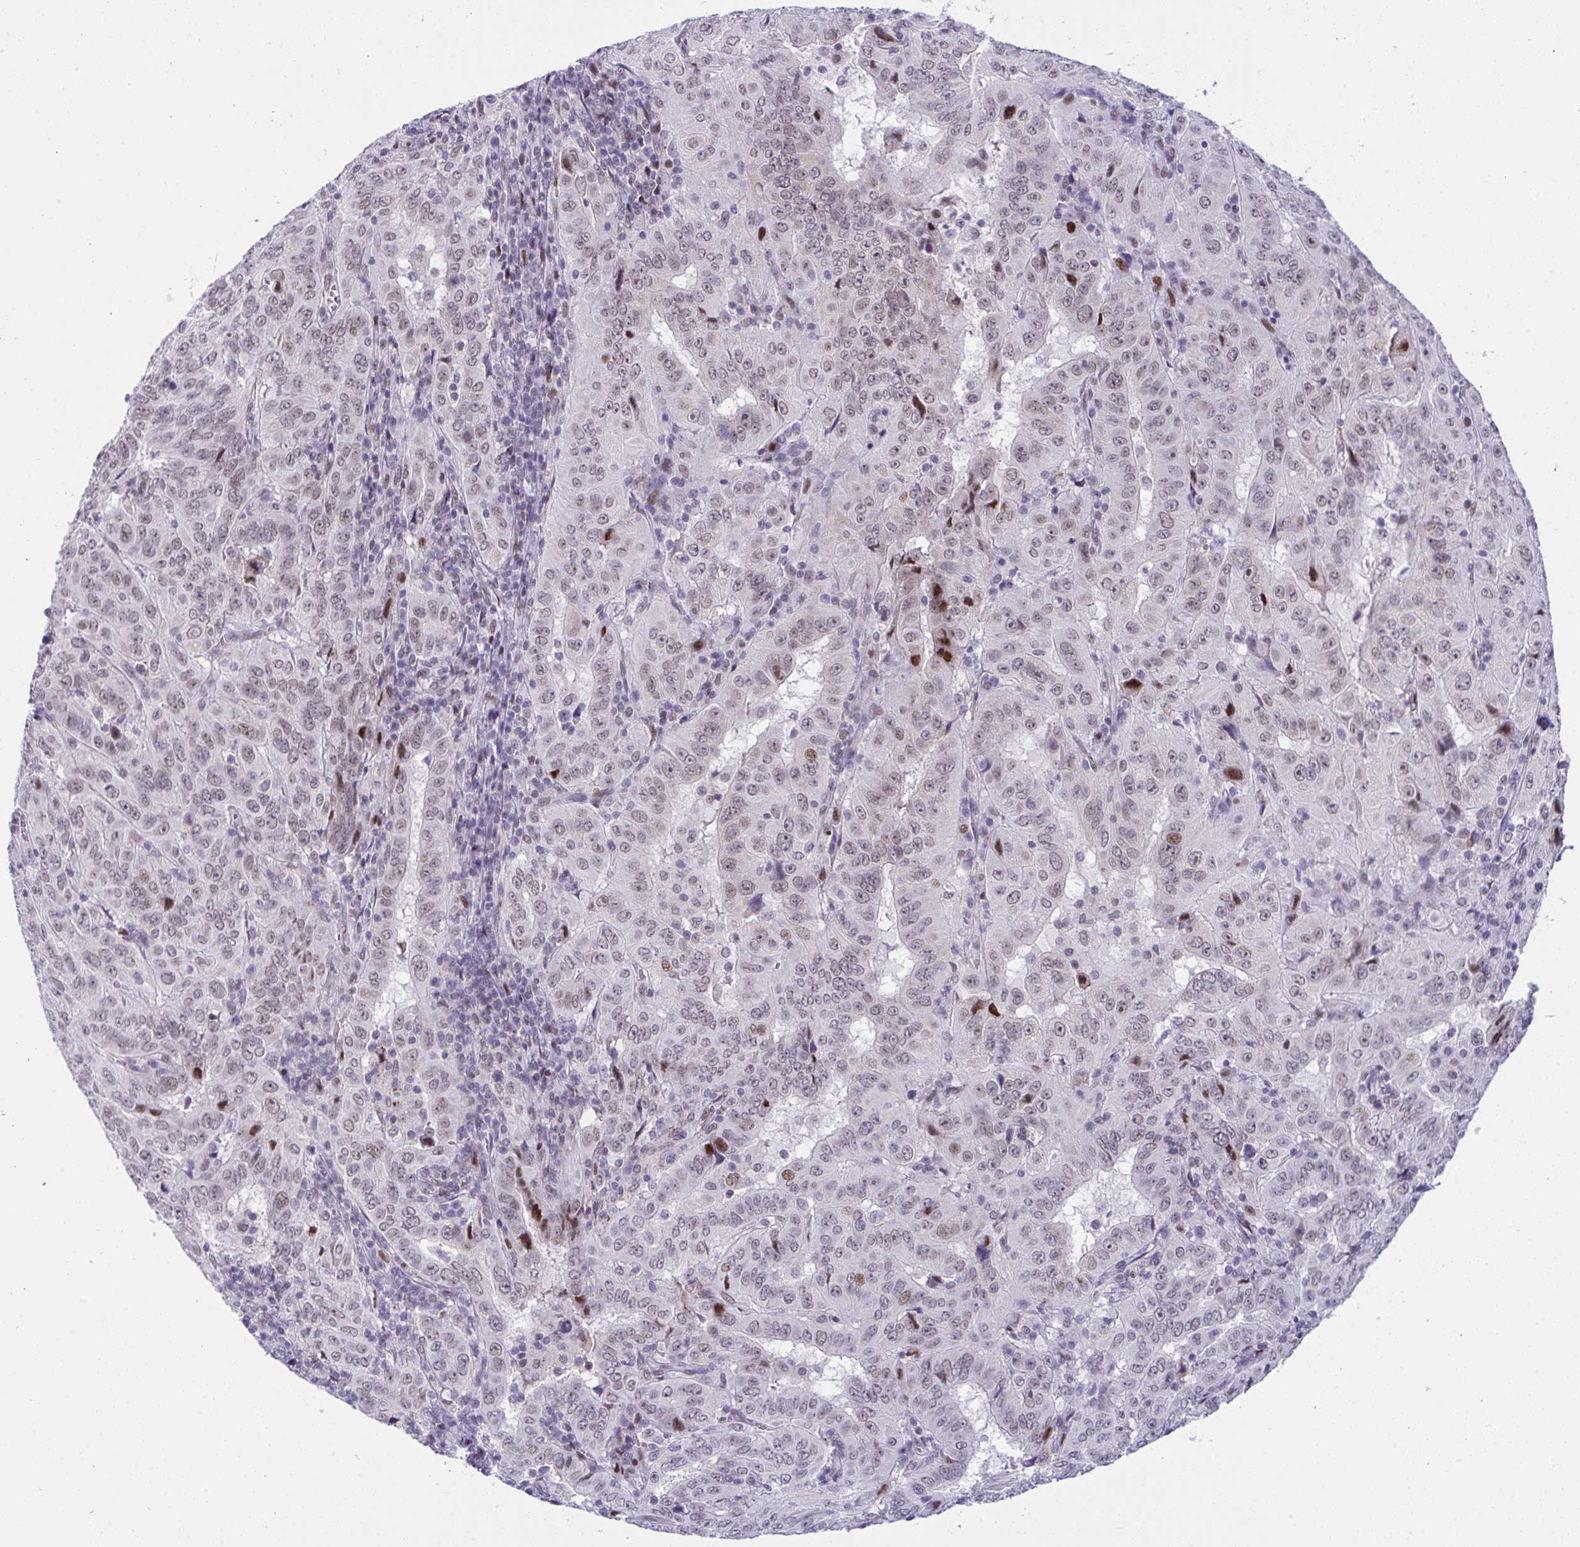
{"staining": {"intensity": "weak", "quantity": ">75%", "location": "nuclear"}, "tissue": "pancreatic cancer", "cell_type": "Tumor cells", "image_type": "cancer", "snomed": [{"axis": "morphology", "description": "Adenocarcinoma, NOS"}, {"axis": "topography", "description": "Pancreas"}], "caption": "Immunohistochemical staining of human pancreatic adenocarcinoma reveals weak nuclear protein expression in approximately >75% of tumor cells. Nuclei are stained in blue.", "gene": "ZFHX3", "patient": {"sex": "male", "age": 63}}